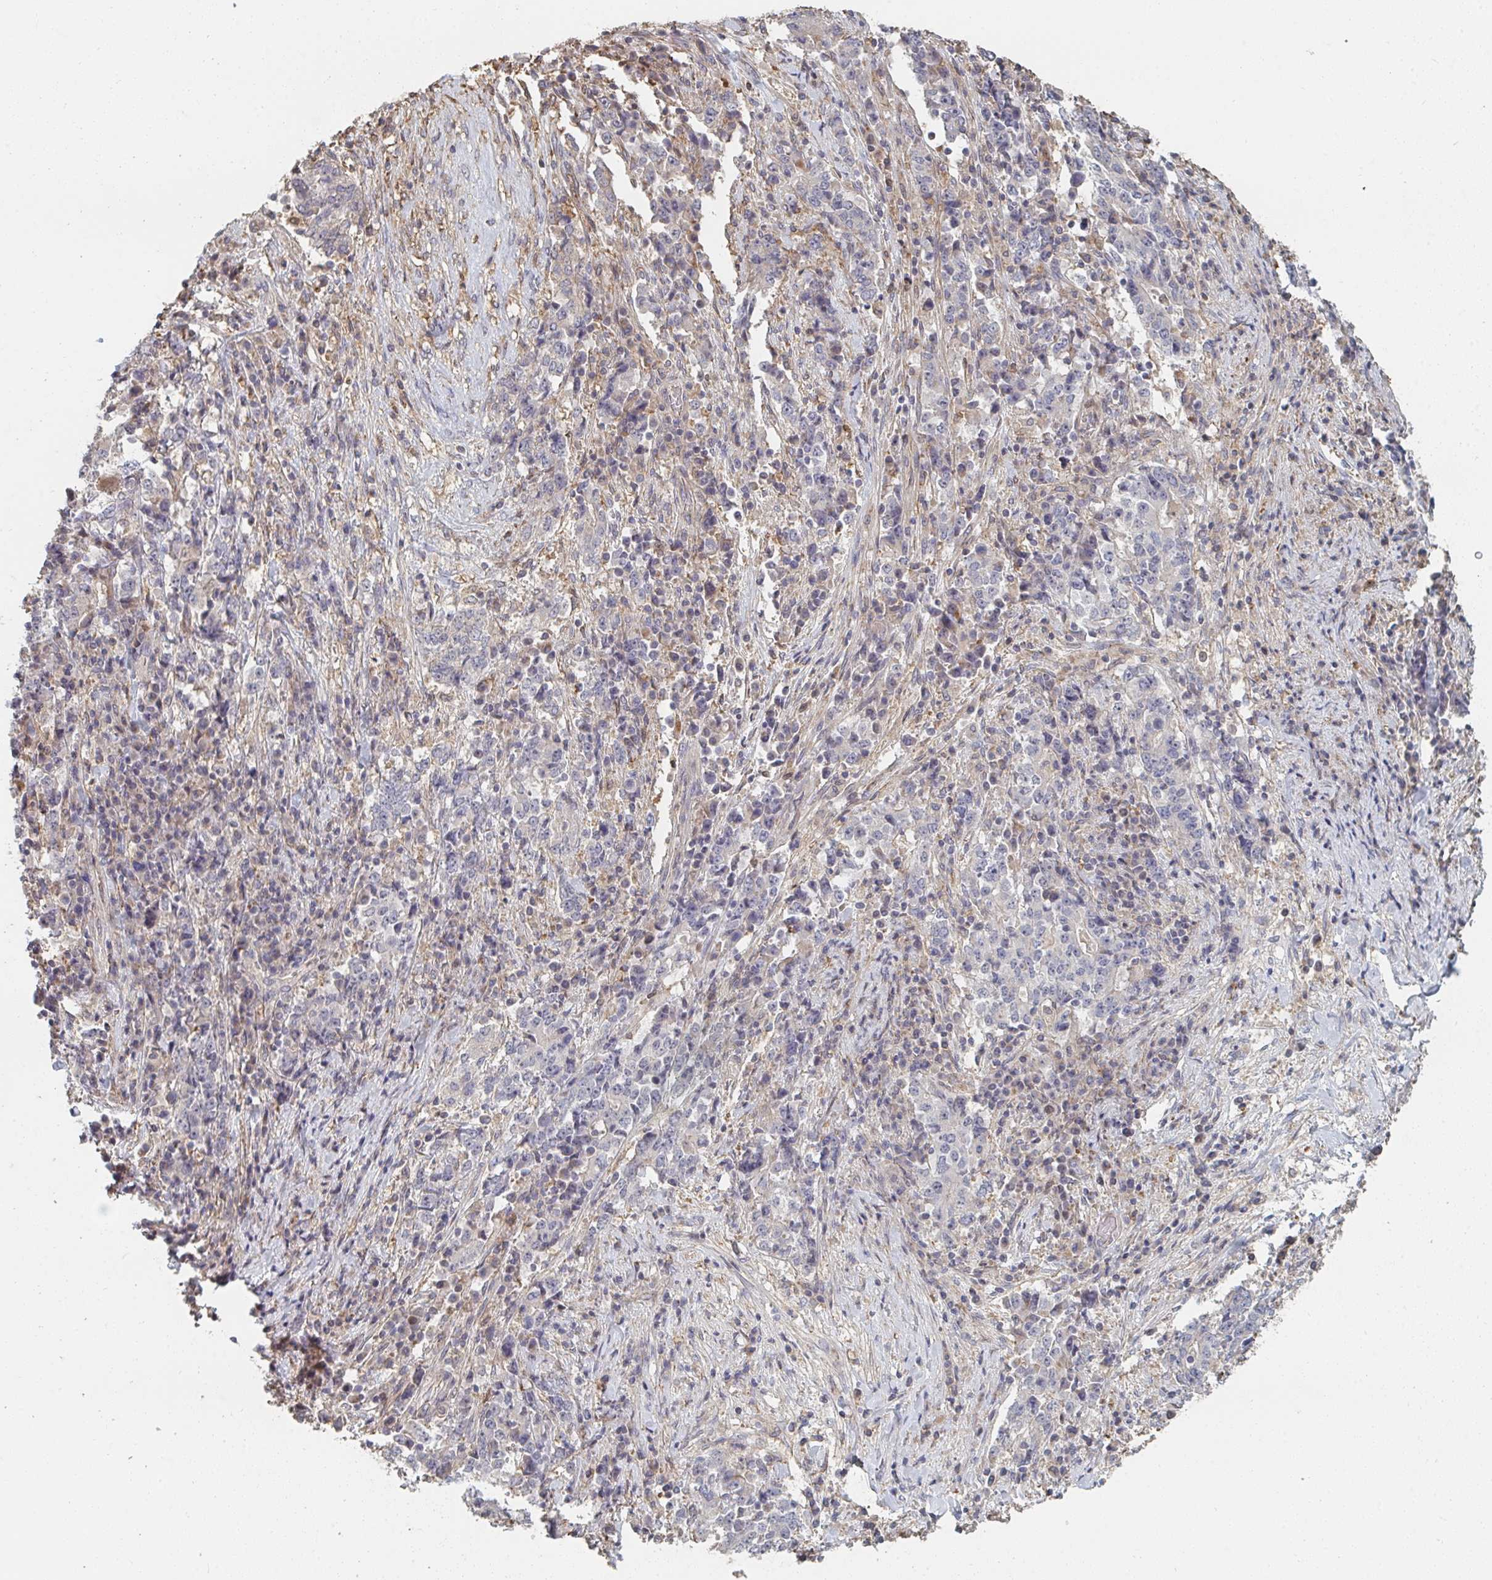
{"staining": {"intensity": "negative", "quantity": "none", "location": "none"}, "tissue": "stomach cancer", "cell_type": "Tumor cells", "image_type": "cancer", "snomed": [{"axis": "morphology", "description": "Normal tissue, NOS"}, {"axis": "morphology", "description": "Adenocarcinoma, NOS"}, {"axis": "topography", "description": "Stomach, upper"}, {"axis": "topography", "description": "Stomach"}], "caption": "Immunohistochemical staining of human stomach cancer shows no significant staining in tumor cells.", "gene": "PTEN", "patient": {"sex": "male", "age": 59}}